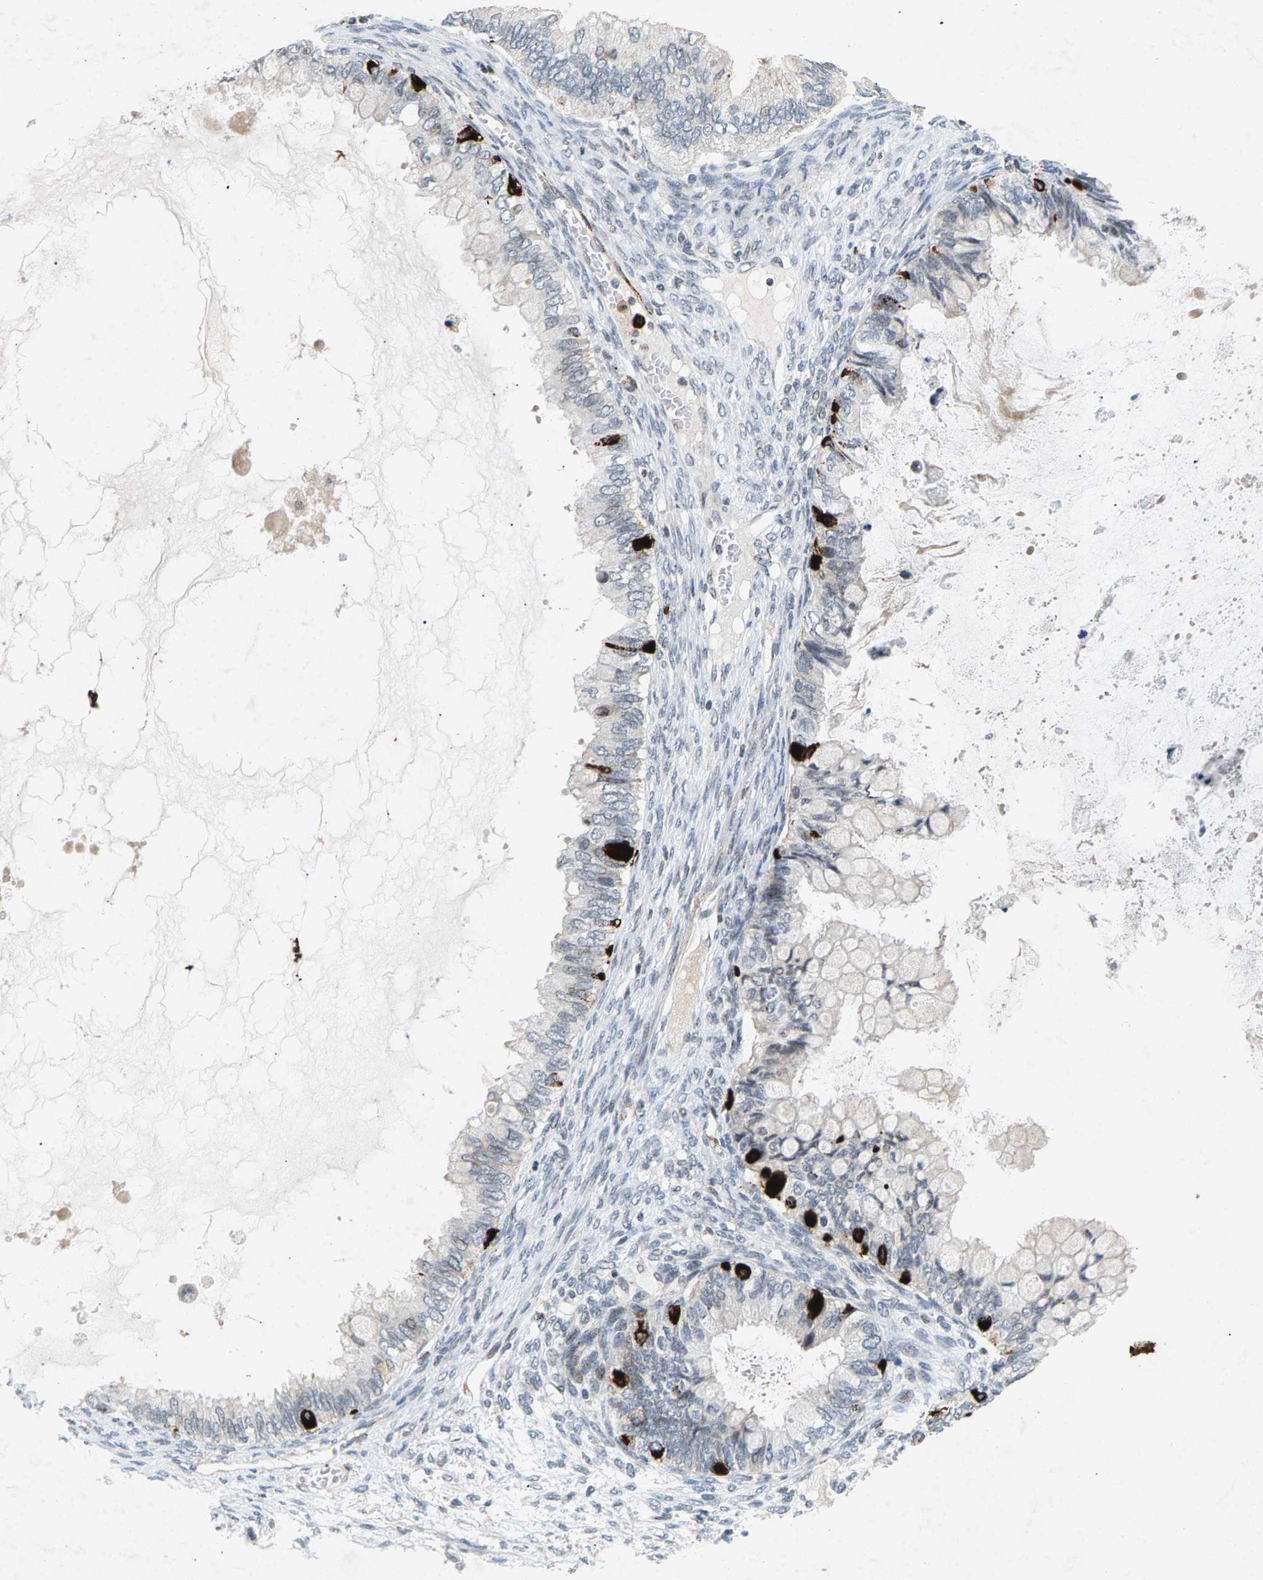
{"staining": {"intensity": "strong", "quantity": "<25%", "location": "cytoplasmic/membranous"}, "tissue": "ovarian cancer", "cell_type": "Tumor cells", "image_type": "cancer", "snomed": [{"axis": "morphology", "description": "Cystadenocarcinoma, mucinous, NOS"}, {"axis": "topography", "description": "Ovary"}], "caption": "Approximately <25% of tumor cells in ovarian mucinous cystadenocarcinoma display strong cytoplasmic/membranous protein staining as visualized by brown immunohistochemical staining.", "gene": "ZPR1", "patient": {"sex": "female", "age": 80}}